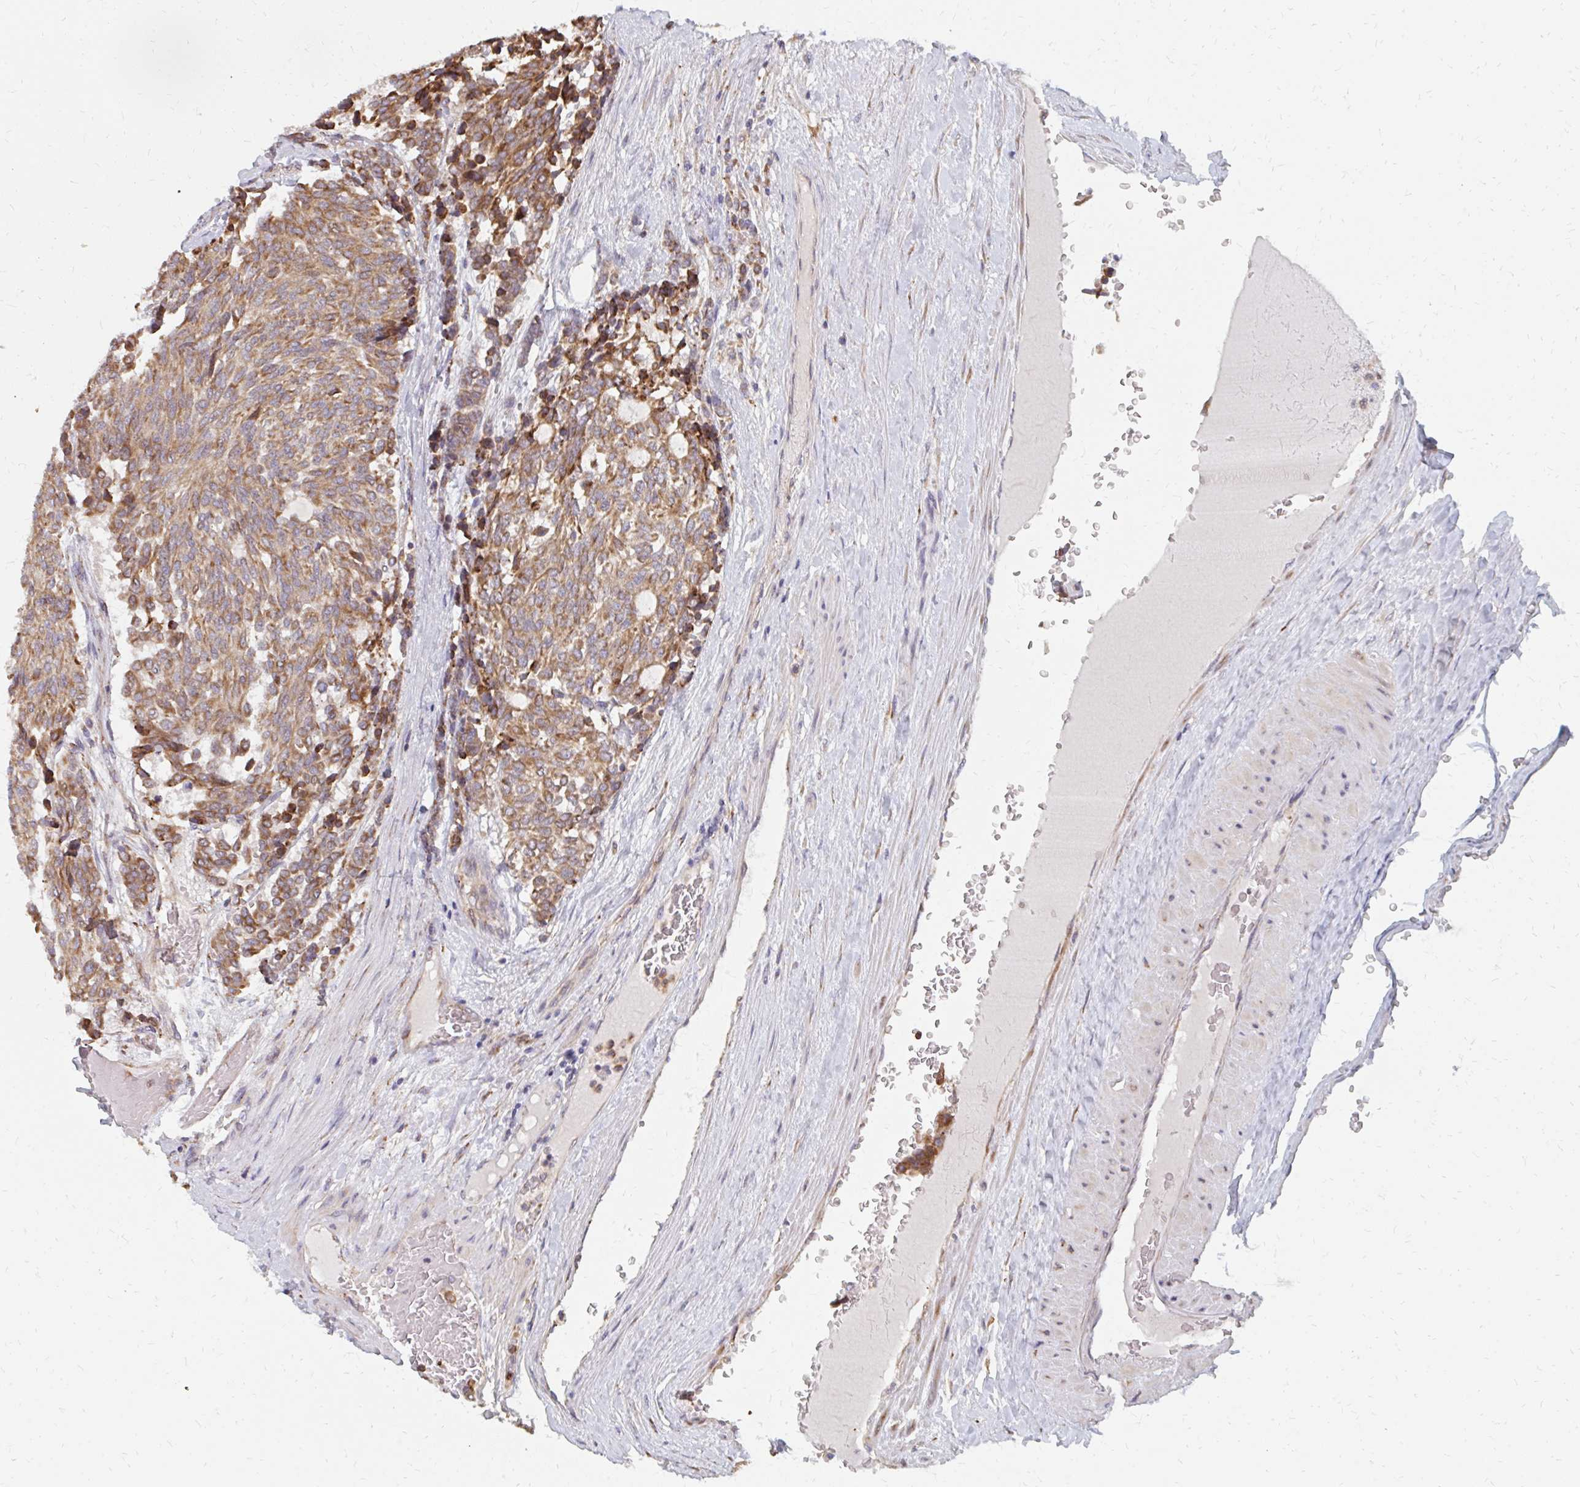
{"staining": {"intensity": "moderate", "quantity": ">75%", "location": "cytoplasmic/membranous"}, "tissue": "carcinoid", "cell_type": "Tumor cells", "image_type": "cancer", "snomed": [{"axis": "morphology", "description": "Carcinoid, malignant, NOS"}, {"axis": "topography", "description": "Pancreas"}], "caption": "Immunohistochemistry micrograph of neoplastic tissue: human carcinoid stained using immunohistochemistry (IHC) displays medium levels of moderate protein expression localized specifically in the cytoplasmic/membranous of tumor cells, appearing as a cytoplasmic/membranous brown color.", "gene": "PPP1R13L", "patient": {"sex": "female", "age": 54}}